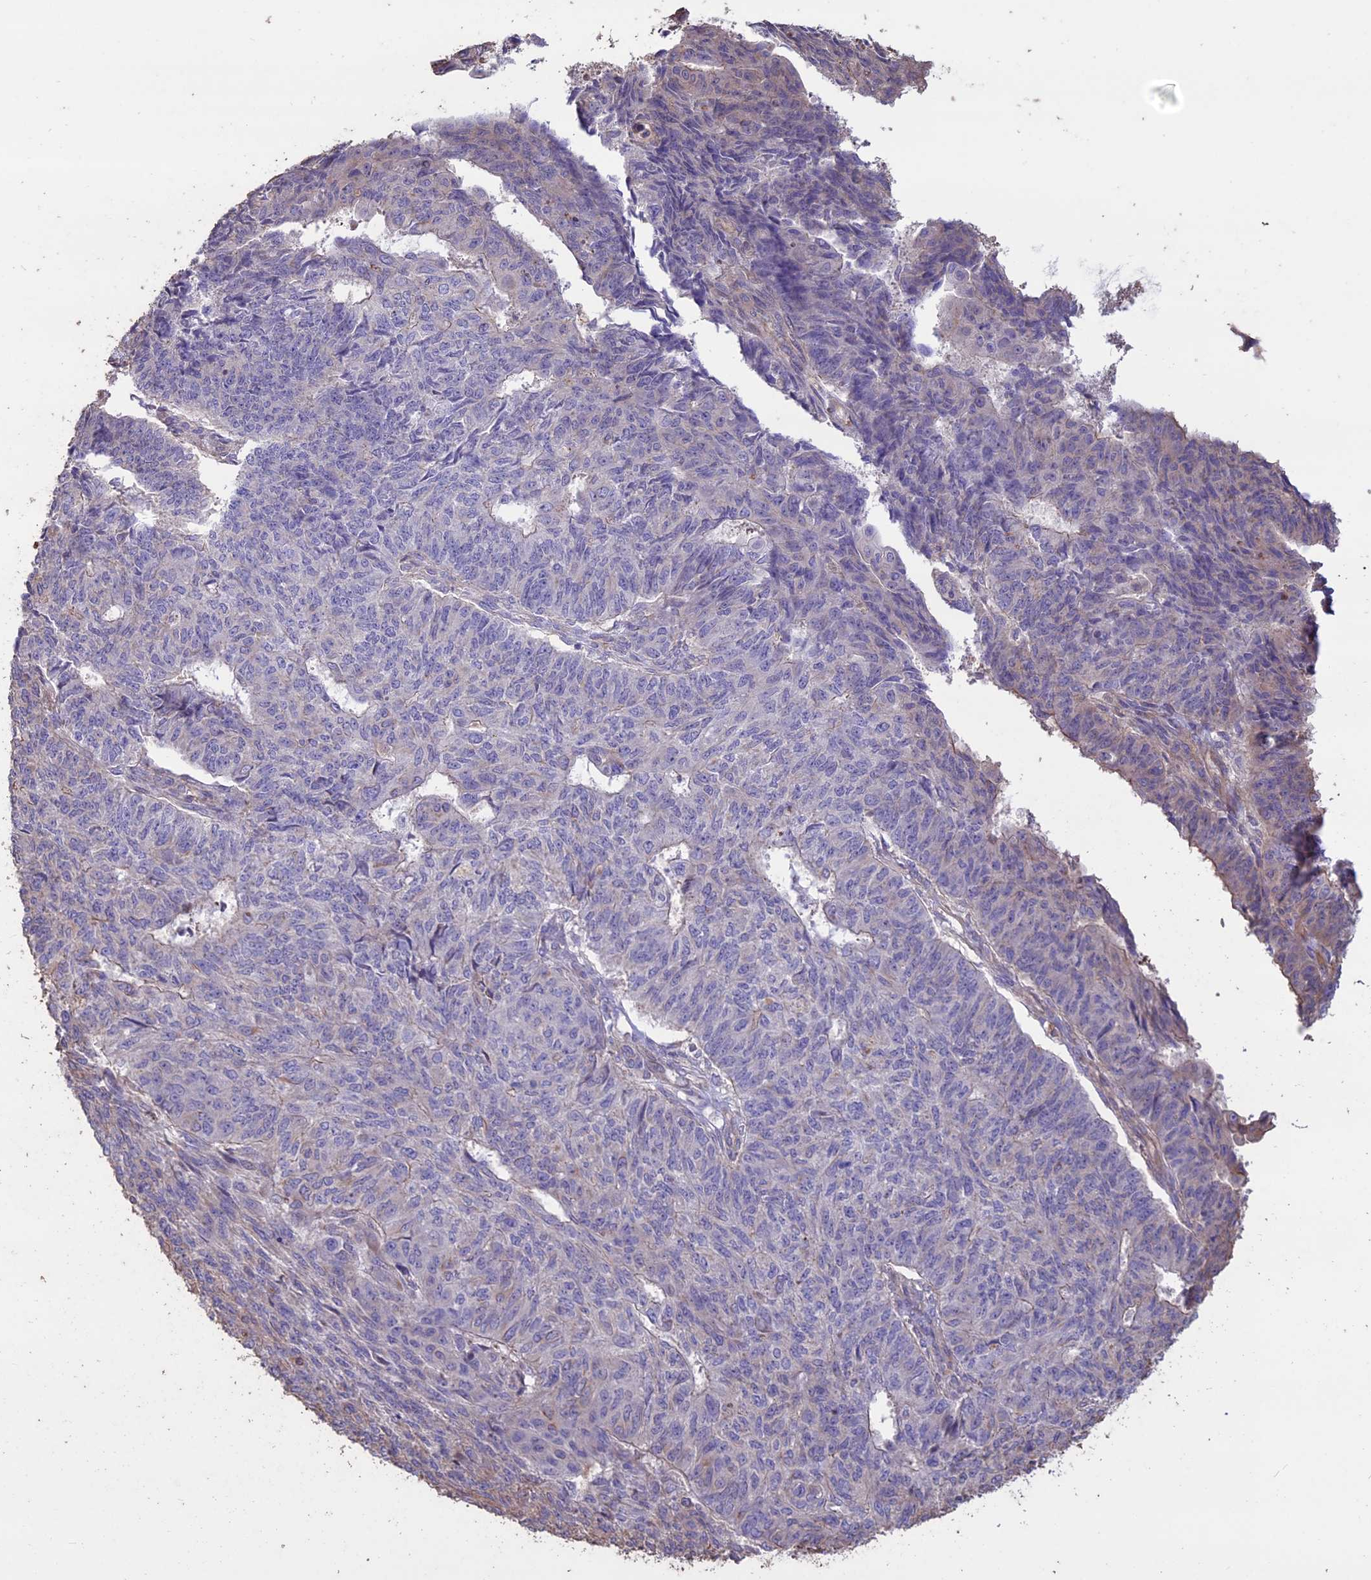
{"staining": {"intensity": "weak", "quantity": "<25%", "location": "cytoplasmic/membranous"}, "tissue": "endometrial cancer", "cell_type": "Tumor cells", "image_type": "cancer", "snomed": [{"axis": "morphology", "description": "Adenocarcinoma, NOS"}, {"axis": "topography", "description": "Endometrium"}], "caption": "The micrograph displays no staining of tumor cells in endometrial cancer (adenocarcinoma).", "gene": "CCDC148", "patient": {"sex": "female", "age": 32}}